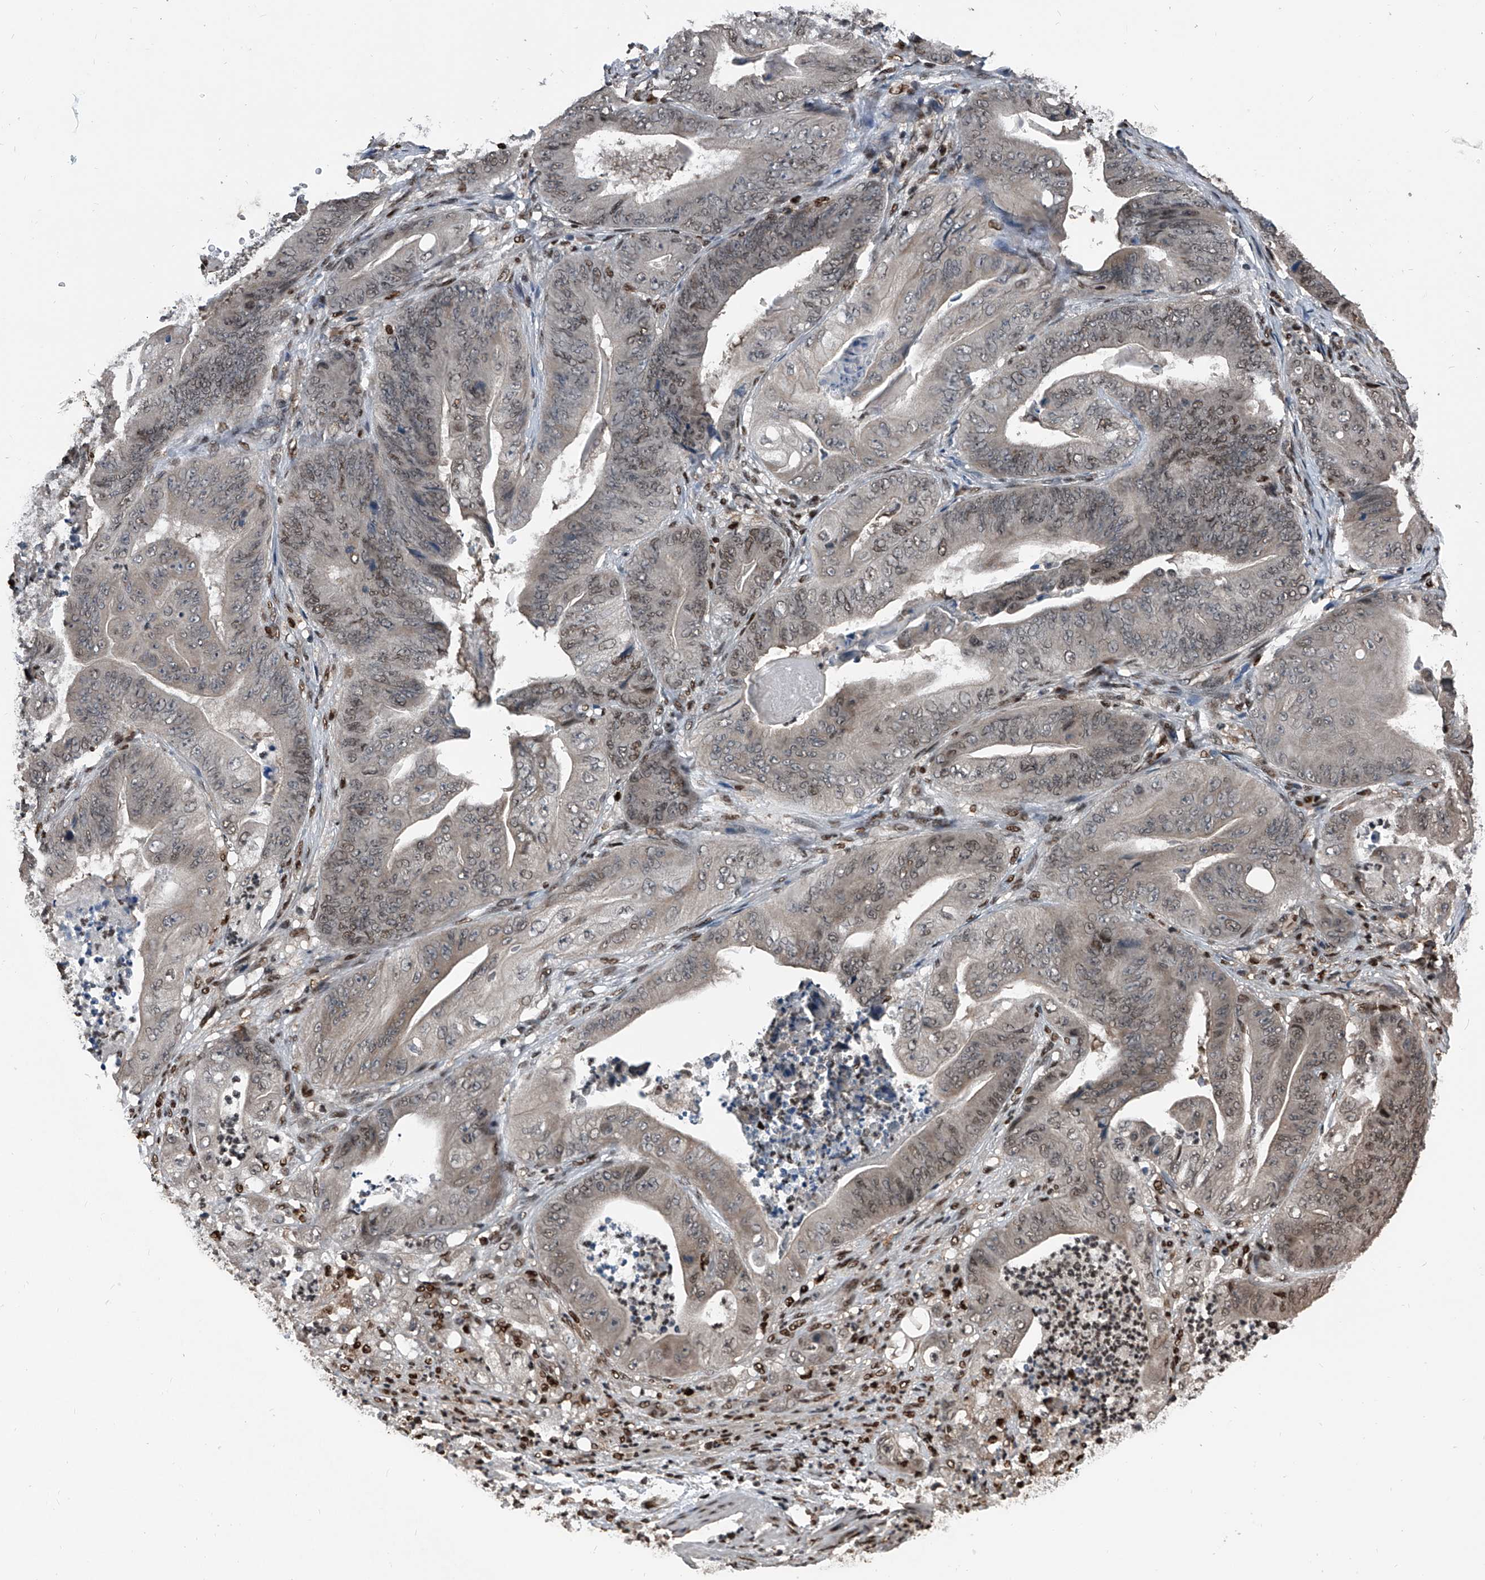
{"staining": {"intensity": "weak", "quantity": "25%-75%", "location": "nuclear"}, "tissue": "stomach cancer", "cell_type": "Tumor cells", "image_type": "cancer", "snomed": [{"axis": "morphology", "description": "Adenocarcinoma, NOS"}, {"axis": "topography", "description": "Stomach"}], "caption": "Tumor cells display low levels of weak nuclear expression in about 25%-75% of cells in stomach adenocarcinoma. (brown staining indicates protein expression, while blue staining denotes nuclei).", "gene": "FKBP5", "patient": {"sex": "female", "age": 73}}